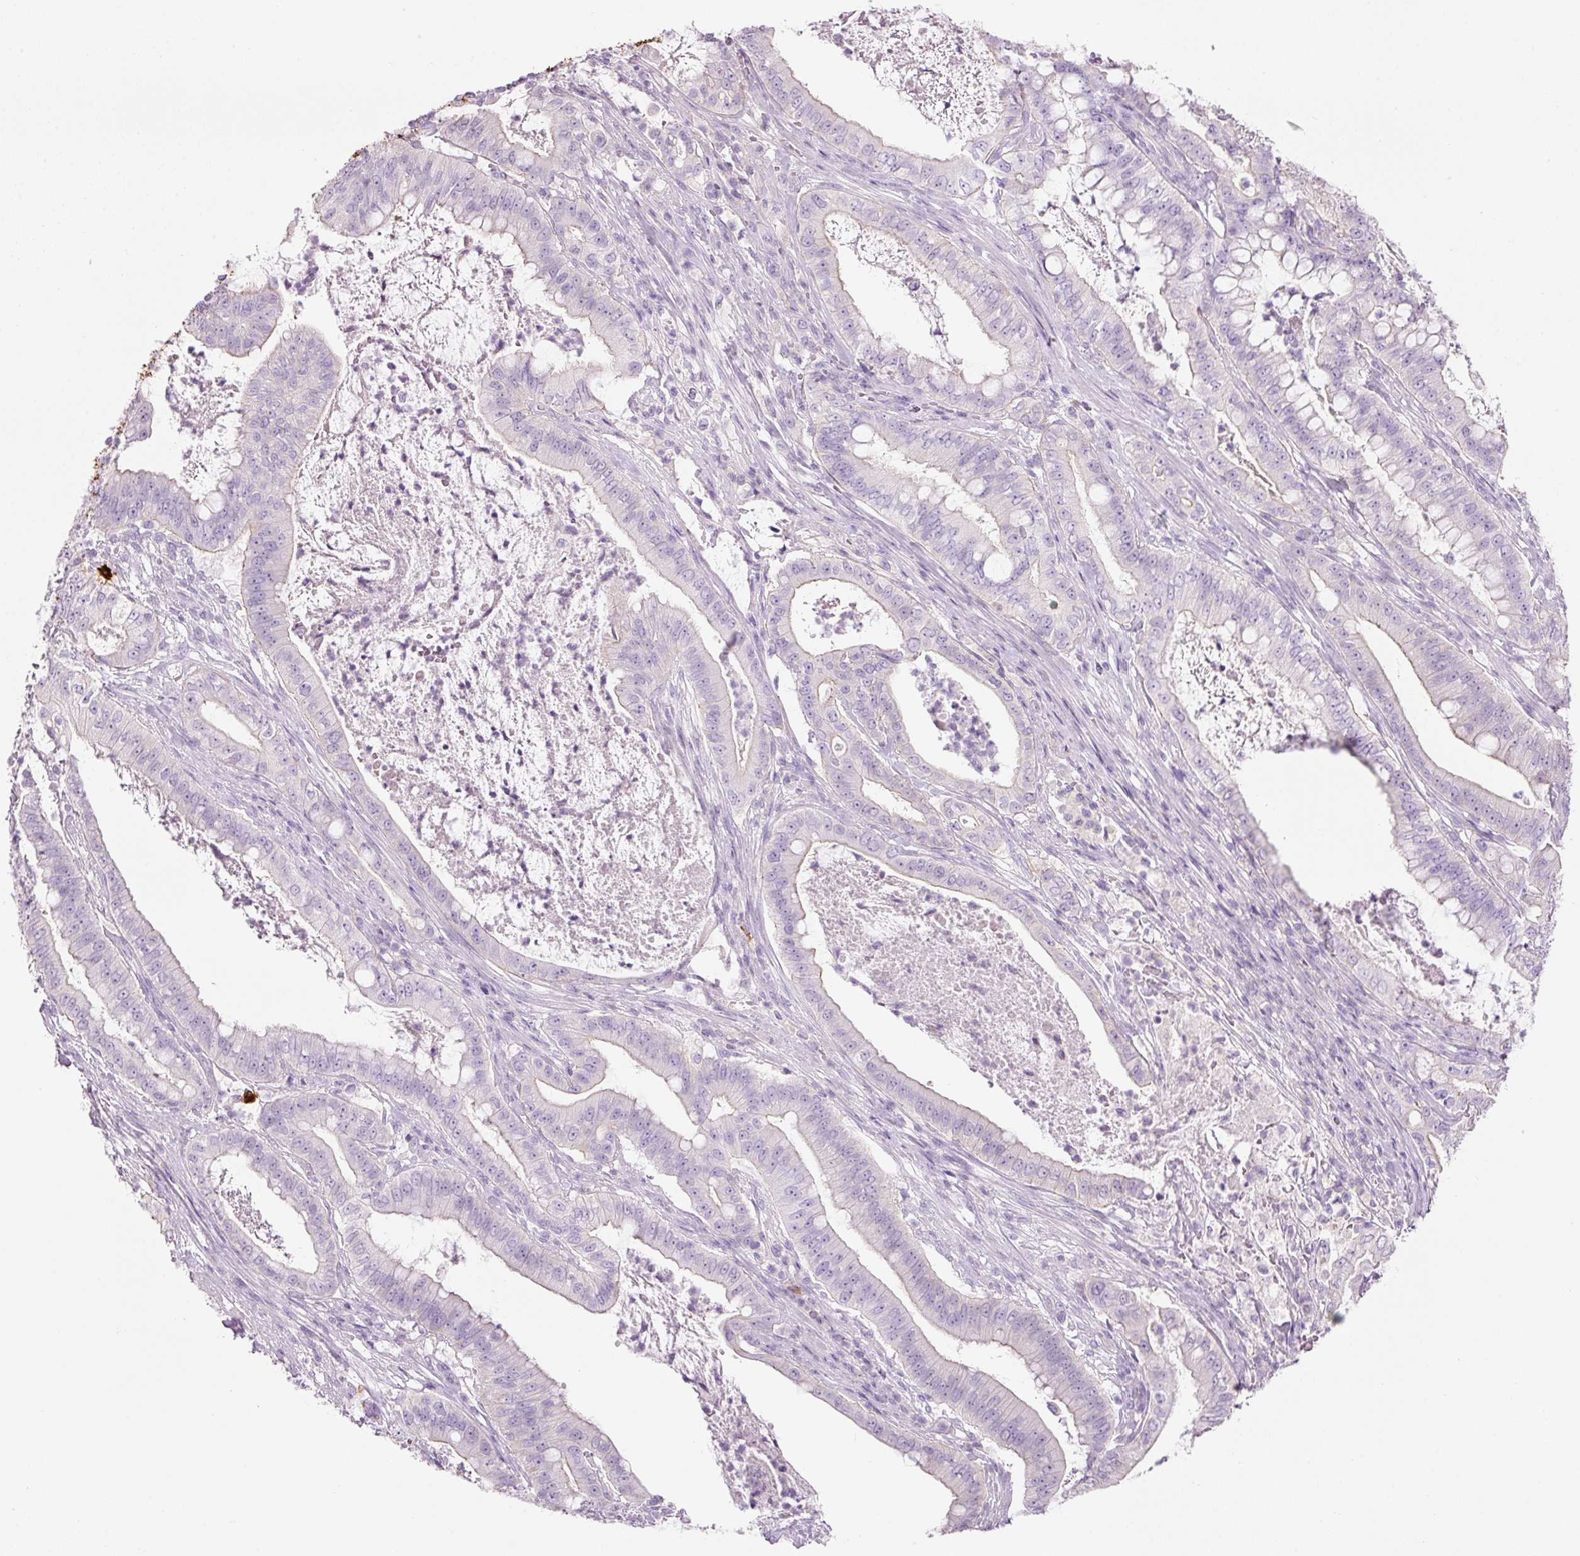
{"staining": {"intensity": "negative", "quantity": "none", "location": "none"}, "tissue": "pancreatic cancer", "cell_type": "Tumor cells", "image_type": "cancer", "snomed": [{"axis": "morphology", "description": "Adenocarcinoma, NOS"}, {"axis": "topography", "description": "Pancreas"}], "caption": "A high-resolution image shows IHC staining of pancreatic cancer (adenocarcinoma), which displays no significant expression in tumor cells.", "gene": "CMA1", "patient": {"sex": "male", "age": 71}}